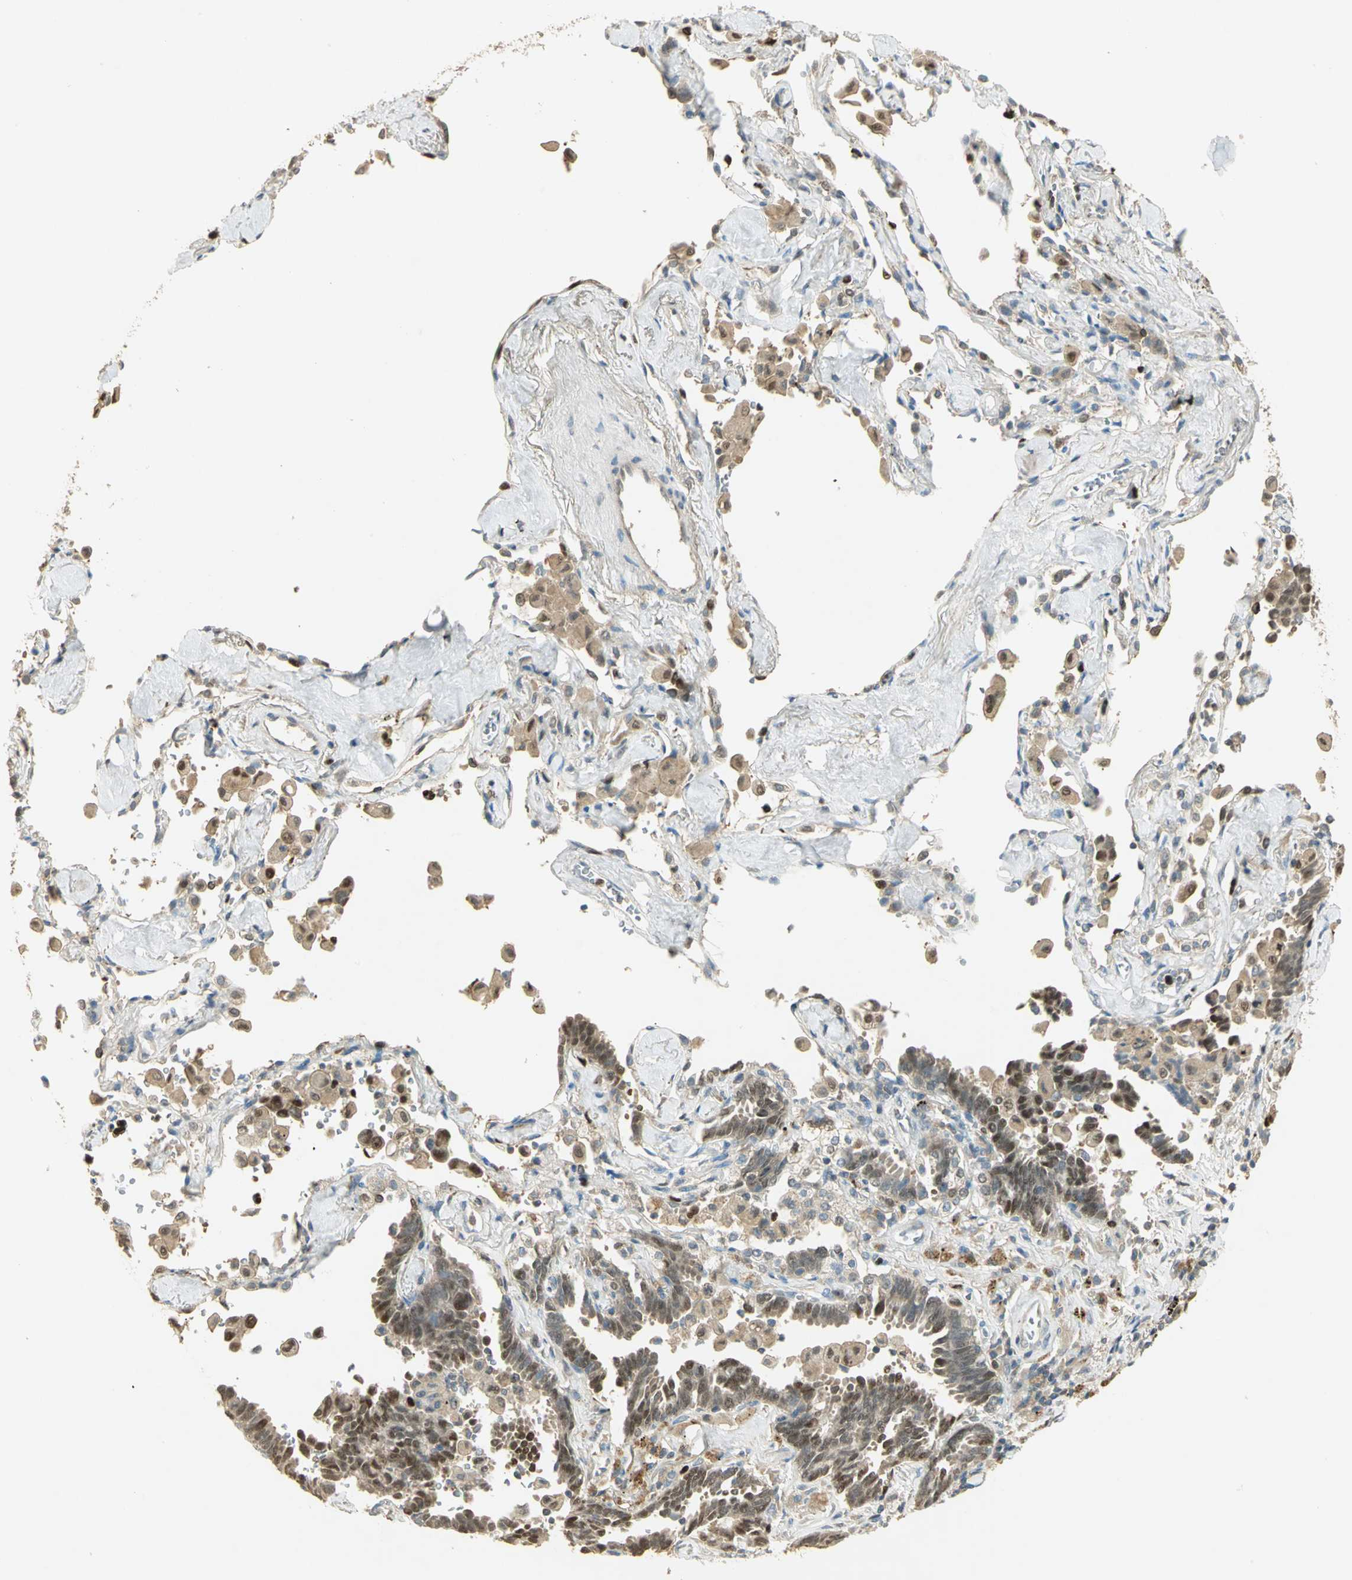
{"staining": {"intensity": "strong", "quantity": "25%-75%", "location": "nuclear"}, "tissue": "lung cancer", "cell_type": "Tumor cells", "image_type": "cancer", "snomed": [{"axis": "morphology", "description": "Adenocarcinoma, NOS"}, {"axis": "topography", "description": "Lung"}], "caption": "Protein analysis of adenocarcinoma (lung) tissue exhibits strong nuclear positivity in about 25%-75% of tumor cells.", "gene": "BIRC2", "patient": {"sex": "female", "age": 64}}